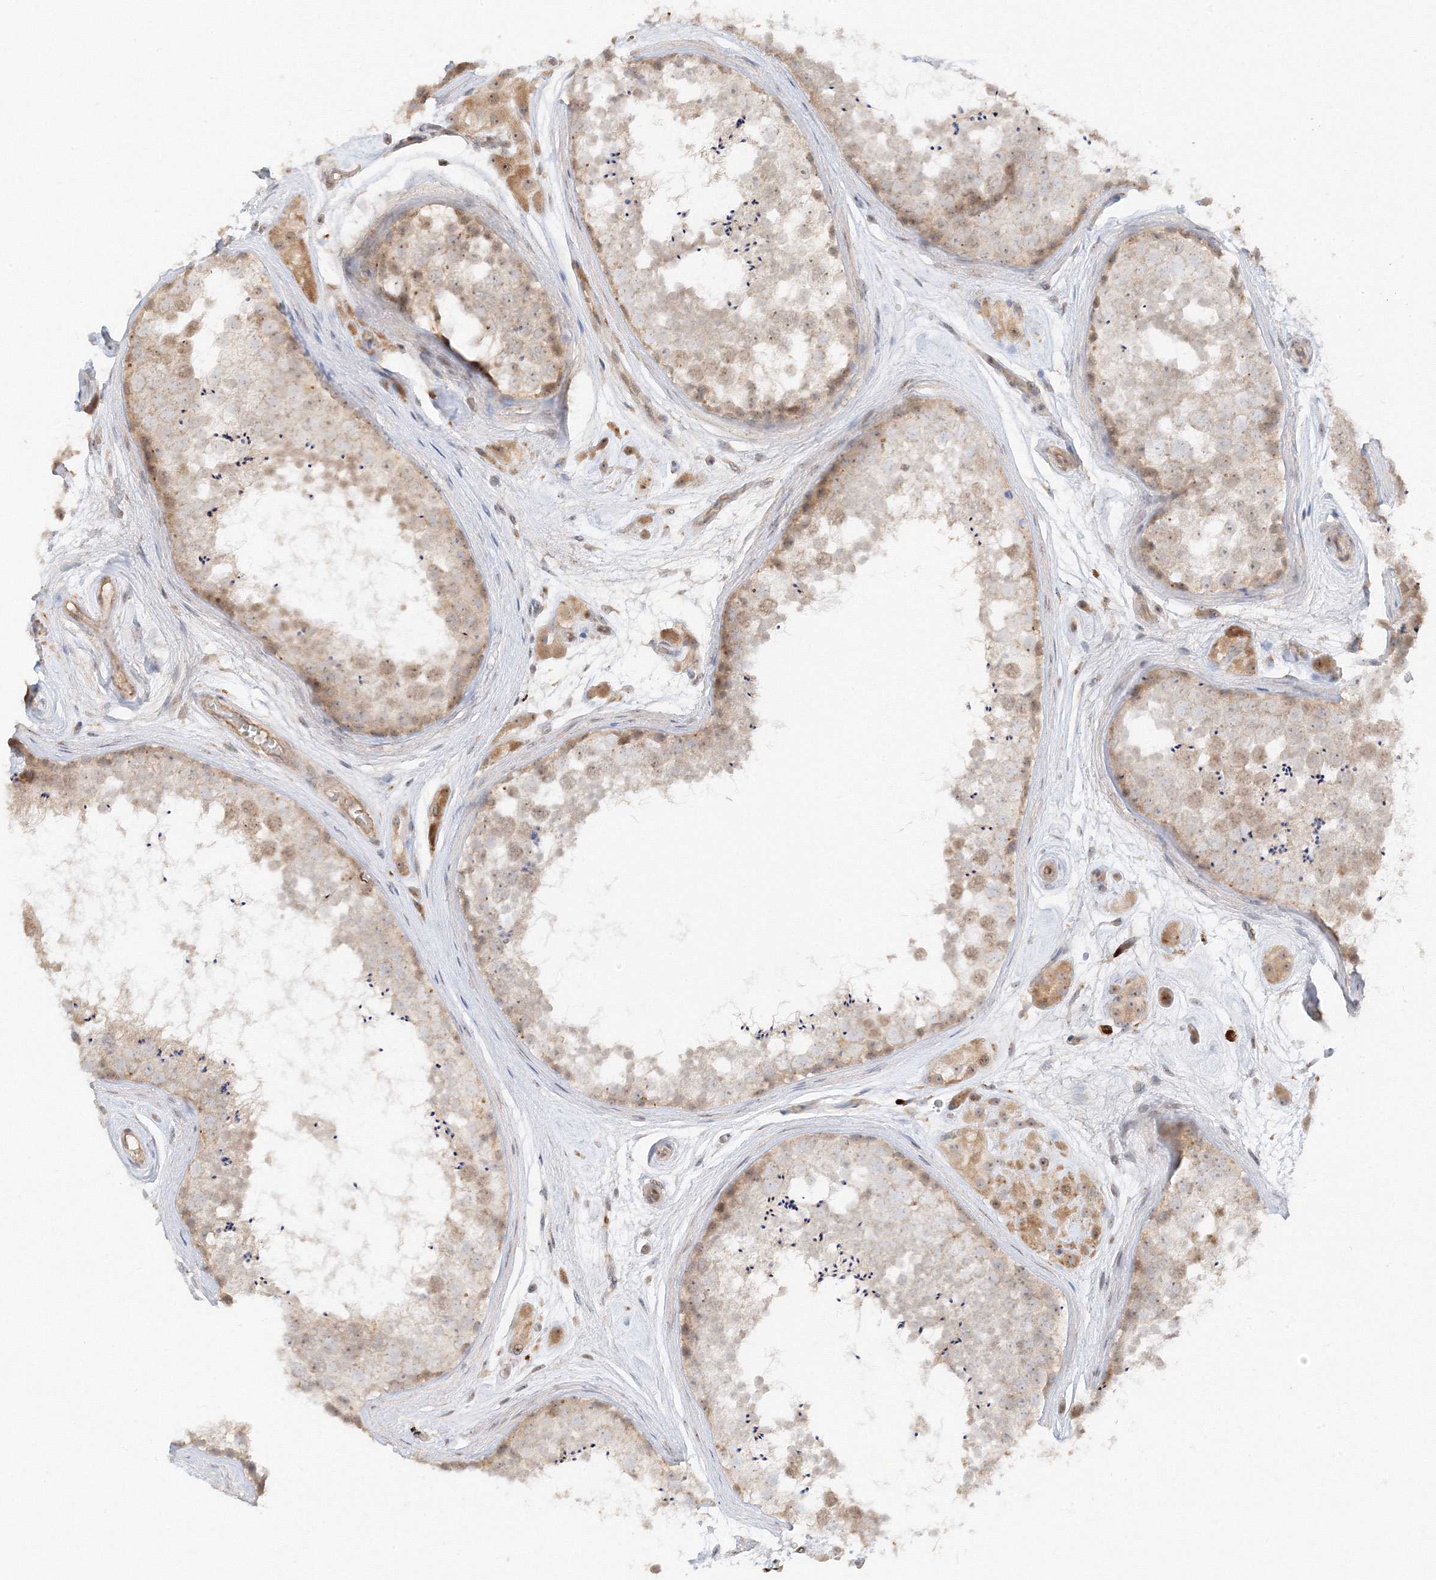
{"staining": {"intensity": "weak", "quantity": "25%-75%", "location": "nuclear"}, "tissue": "testis", "cell_type": "Cells in seminiferous ducts", "image_type": "normal", "snomed": [{"axis": "morphology", "description": "Normal tissue, NOS"}, {"axis": "topography", "description": "Testis"}], "caption": "Immunohistochemical staining of benign testis demonstrates low levels of weak nuclear positivity in approximately 25%-75% of cells in seminiferous ducts. Using DAB (3,3'-diaminobenzidine) (brown) and hematoxylin (blue) stains, captured at high magnification using brightfield microscopy.", "gene": "ETAA1", "patient": {"sex": "male", "age": 56}}